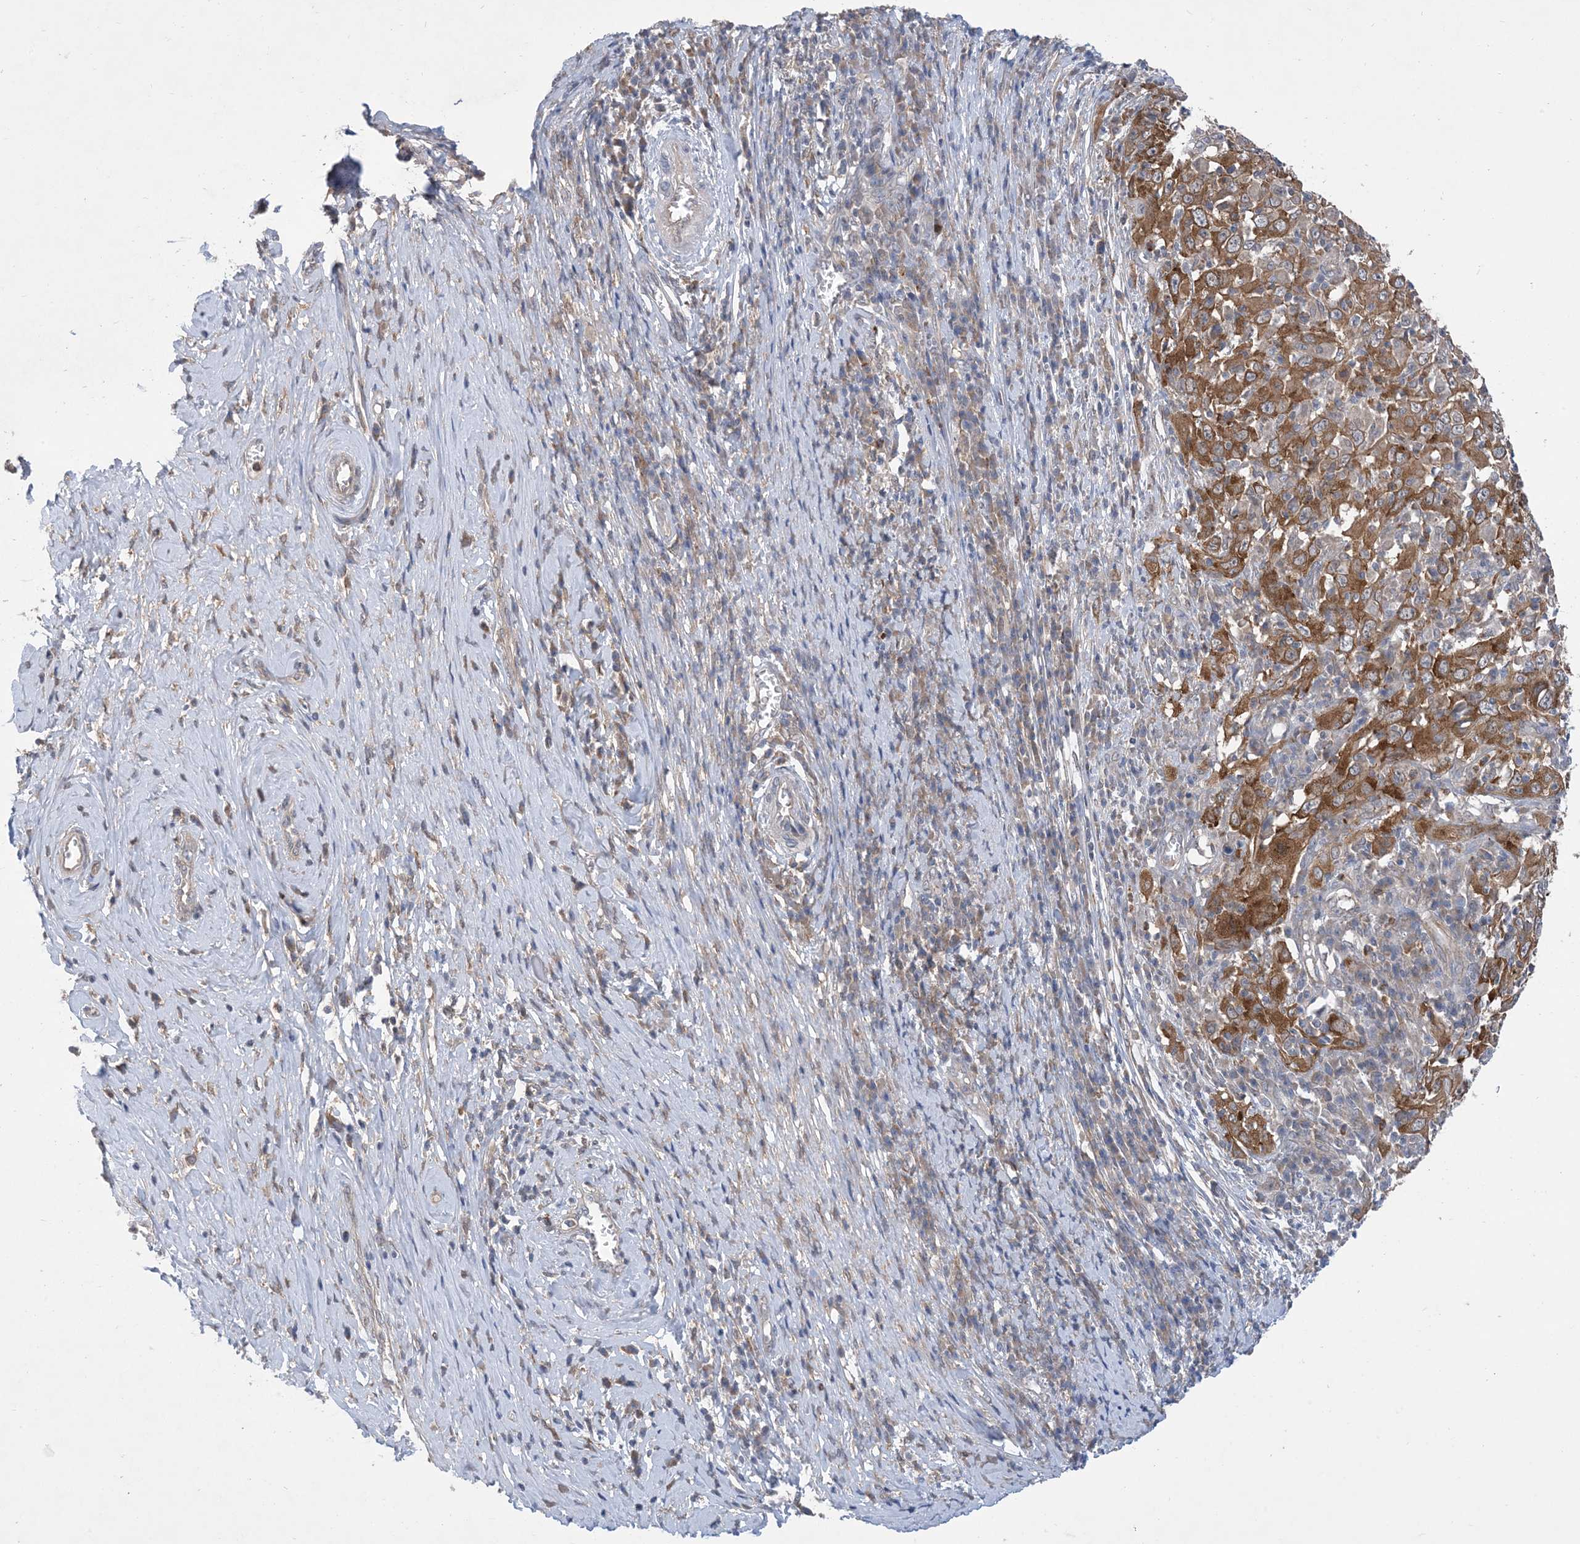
{"staining": {"intensity": "moderate", "quantity": ">75%", "location": "cytoplasmic/membranous"}, "tissue": "cervical cancer", "cell_type": "Tumor cells", "image_type": "cancer", "snomed": [{"axis": "morphology", "description": "Squamous cell carcinoma, NOS"}, {"axis": "topography", "description": "Cervix"}], "caption": "Cervical squamous cell carcinoma was stained to show a protein in brown. There is medium levels of moderate cytoplasmic/membranous positivity in about >75% of tumor cells.", "gene": "EHBP1", "patient": {"sex": "female", "age": 46}}